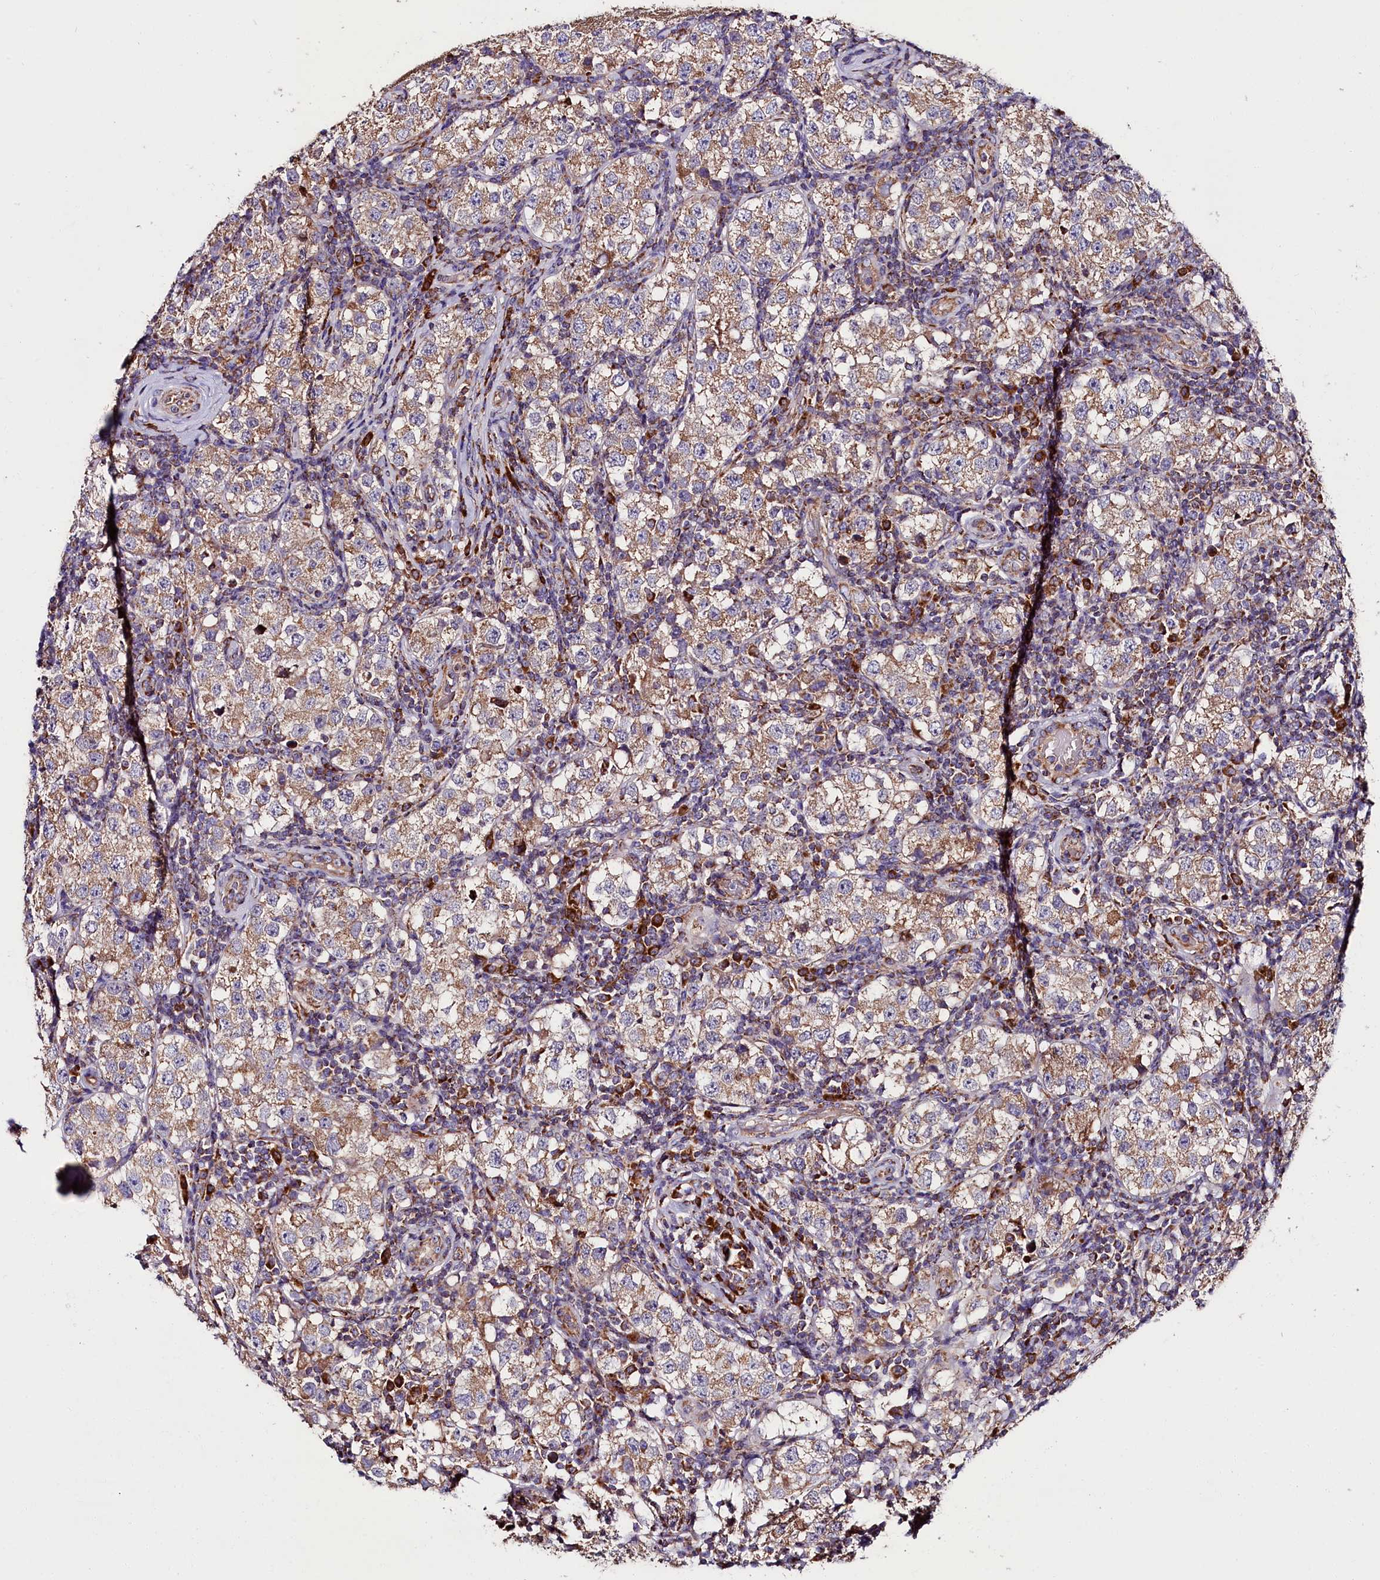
{"staining": {"intensity": "moderate", "quantity": ">75%", "location": "cytoplasmic/membranous"}, "tissue": "testis cancer", "cell_type": "Tumor cells", "image_type": "cancer", "snomed": [{"axis": "morphology", "description": "Seminoma, NOS"}, {"axis": "topography", "description": "Testis"}], "caption": "High-power microscopy captured an immunohistochemistry (IHC) photomicrograph of testis seminoma, revealing moderate cytoplasmic/membranous positivity in about >75% of tumor cells.", "gene": "ZSWIM1", "patient": {"sex": "male", "age": 34}}